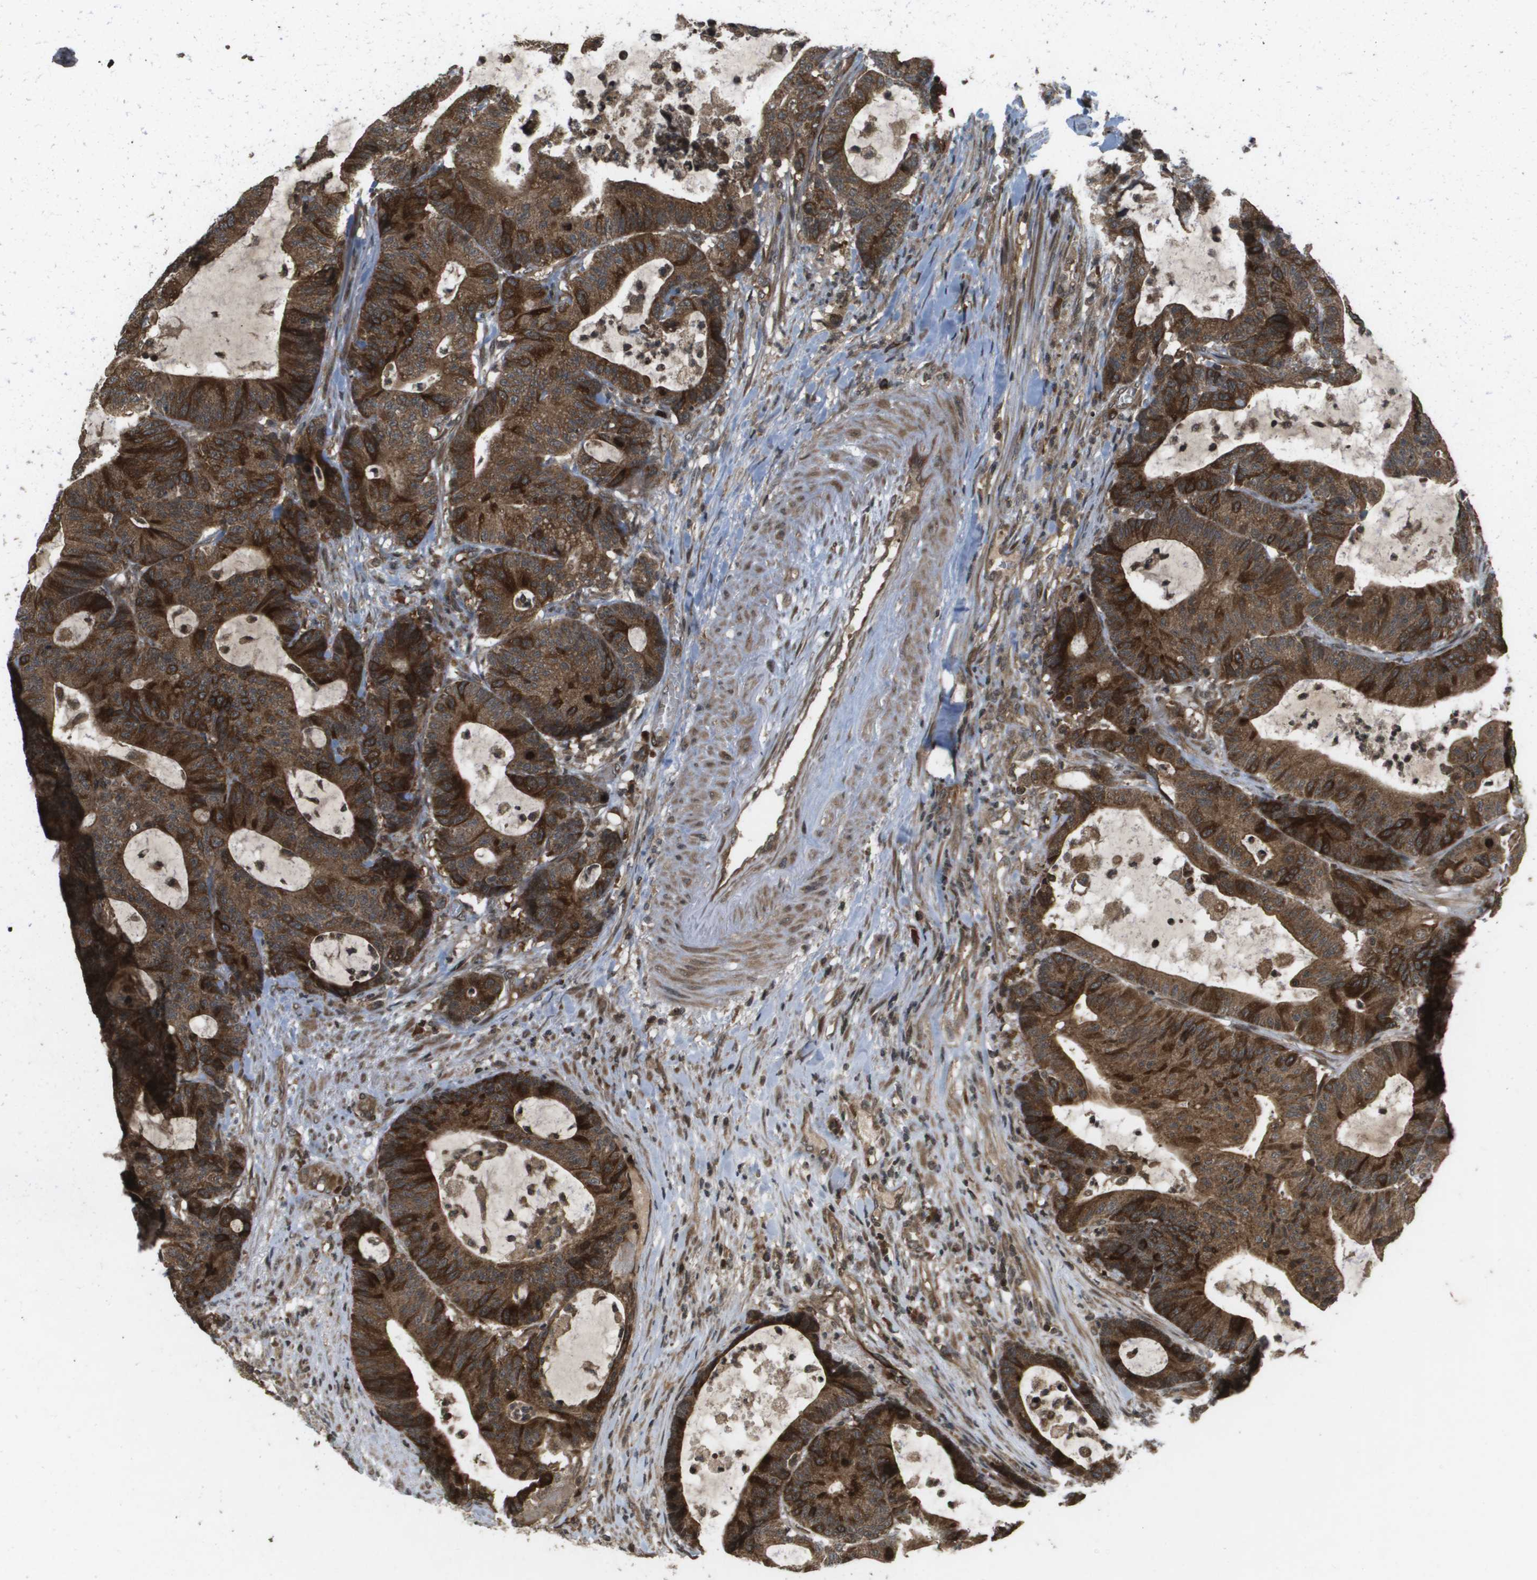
{"staining": {"intensity": "strong", "quantity": ">75%", "location": "cytoplasmic/membranous"}, "tissue": "colorectal cancer", "cell_type": "Tumor cells", "image_type": "cancer", "snomed": [{"axis": "morphology", "description": "Adenocarcinoma, NOS"}, {"axis": "topography", "description": "Colon"}], "caption": "There is high levels of strong cytoplasmic/membranous positivity in tumor cells of colorectal adenocarcinoma, as demonstrated by immunohistochemical staining (brown color).", "gene": "KIF11", "patient": {"sex": "female", "age": 84}}